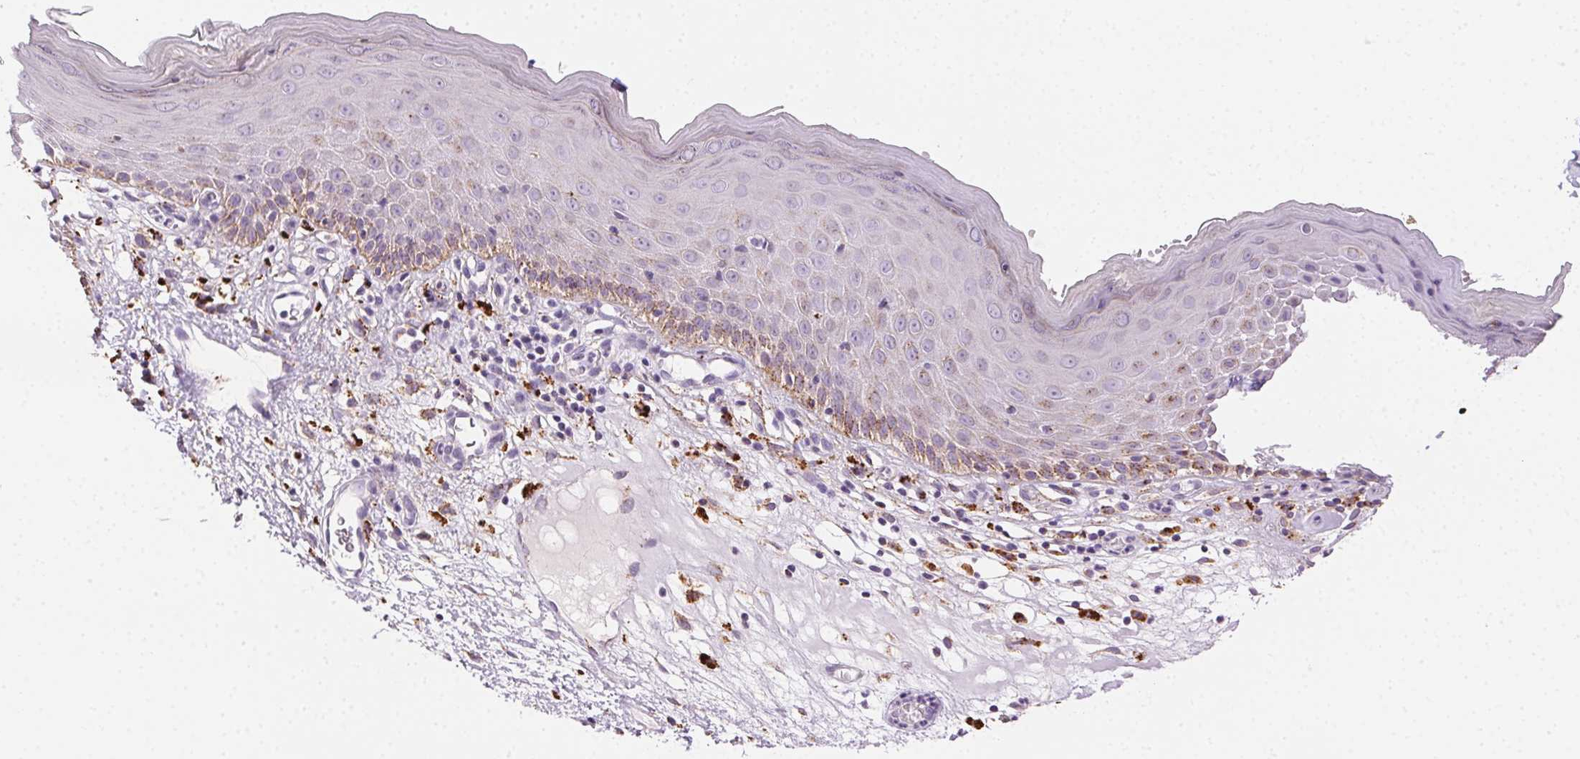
{"staining": {"intensity": "moderate", "quantity": "<25%", "location": "cytoplasmic/membranous"}, "tissue": "skin", "cell_type": "Epidermal cells", "image_type": "normal", "snomed": [{"axis": "morphology", "description": "Normal tissue, NOS"}, {"axis": "topography", "description": "Vulva"}], "caption": "The immunohistochemical stain highlights moderate cytoplasmic/membranous positivity in epidermal cells of normal skin.", "gene": "SCPEP1", "patient": {"sex": "female", "age": 68}}